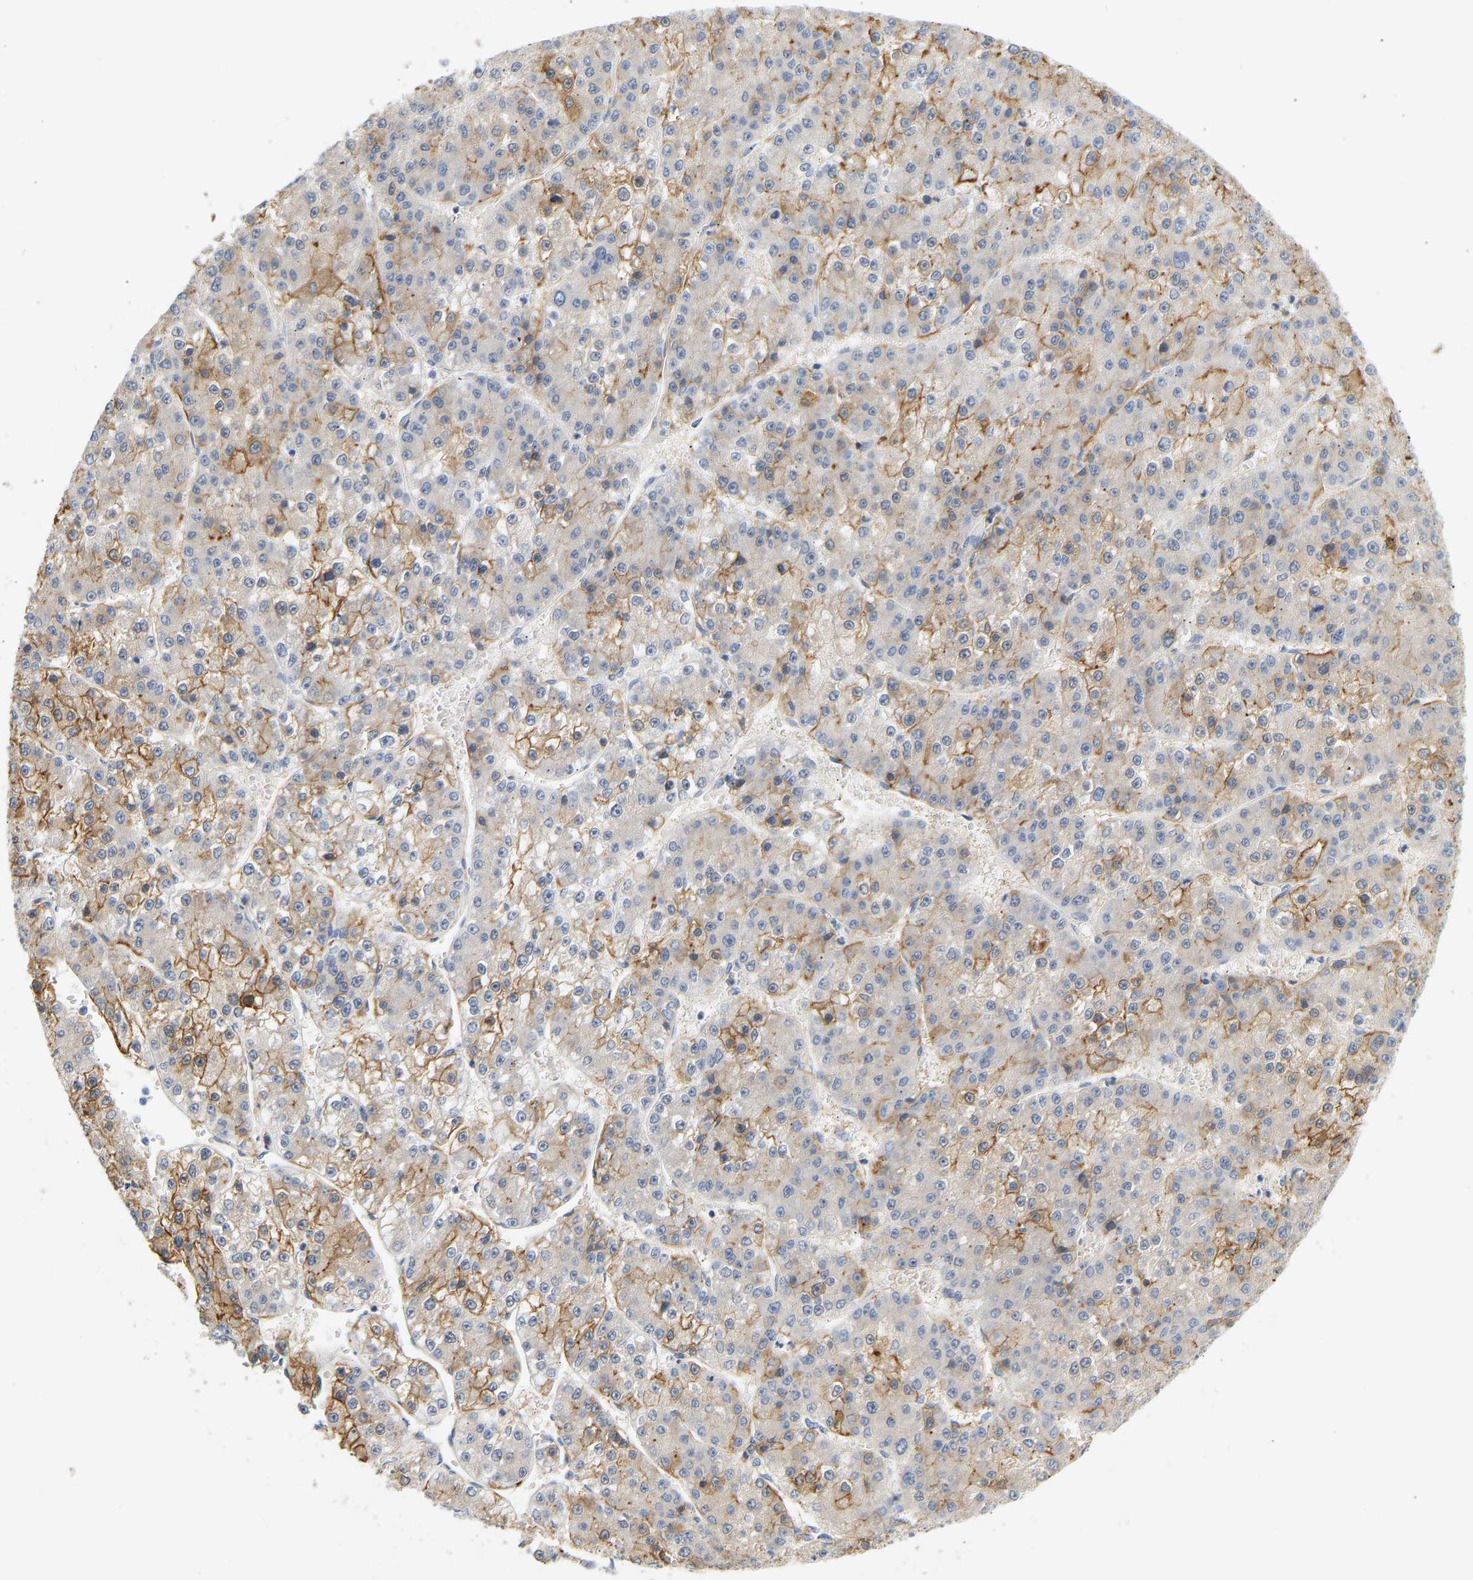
{"staining": {"intensity": "moderate", "quantity": "25%-75%", "location": "cytoplasmic/membranous"}, "tissue": "liver cancer", "cell_type": "Tumor cells", "image_type": "cancer", "snomed": [{"axis": "morphology", "description": "Carcinoma, Hepatocellular, NOS"}, {"axis": "topography", "description": "Liver"}], "caption": "Liver cancer (hepatocellular carcinoma) stained for a protein (brown) demonstrates moderate cytoplasmic/membranous positive staining in about 25%-75% of tumor cells.", "gene": "BVES", "patient": {"sex": "female", "age": 73}}